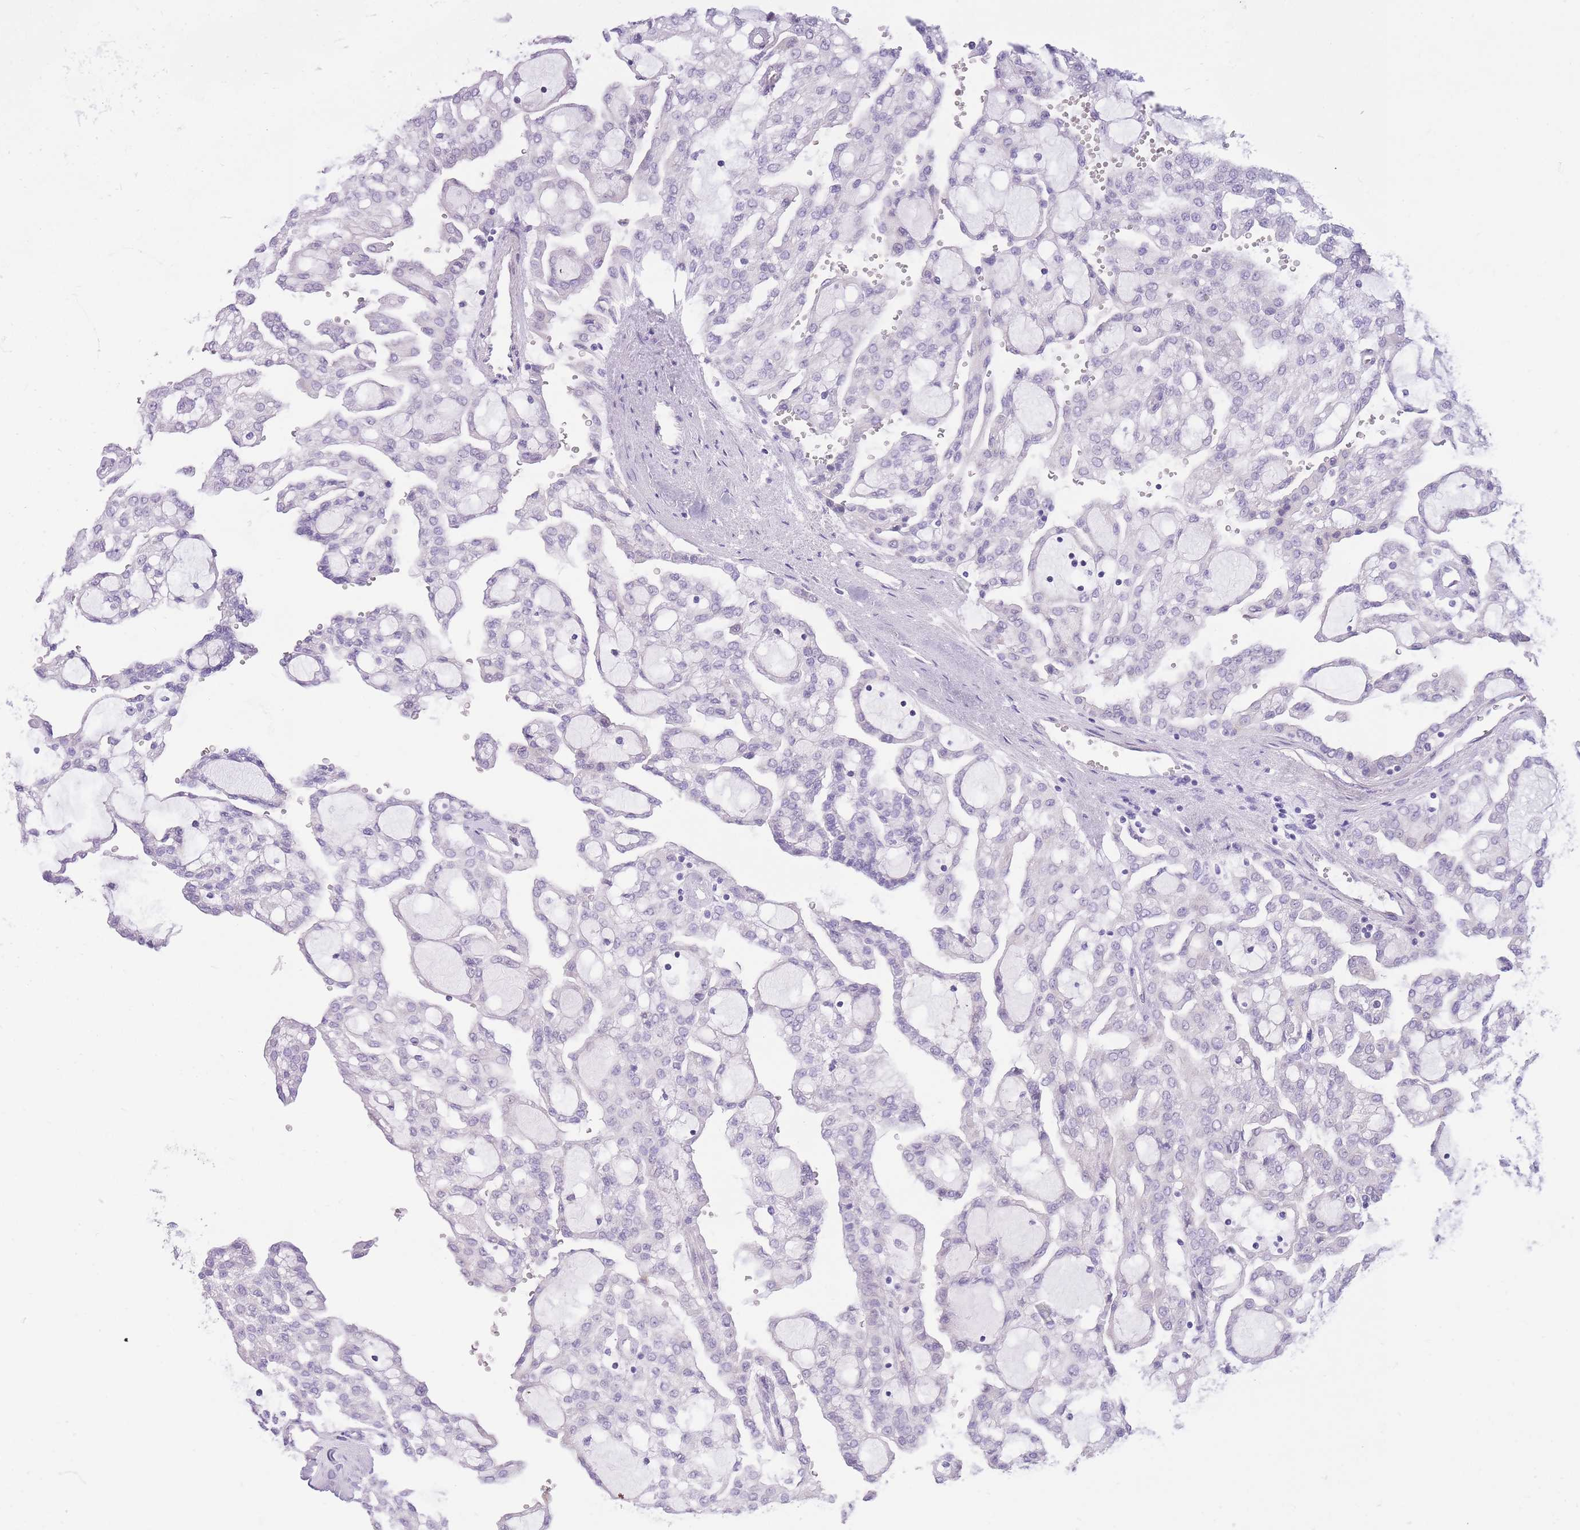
{"staining": {"intensity": "negative", "quantity": "none", "location": "none"}, "tissue": "renal cancer", "cell_type": "Tumor cells", "image_type": "cancer", "snomed": [{"axis": "morphology", "description": "Adenocarcinoma, NOS"}, {"axis": "topography", "description": "Kidney"}], "caption": "An IHC photomicrograph of renal adenocarcinoma is shown. There is no staining in tumor cells of renal adenocarcinoma.", "gene": "WDR70", "patient": {"sex": "male", "age": 63}}